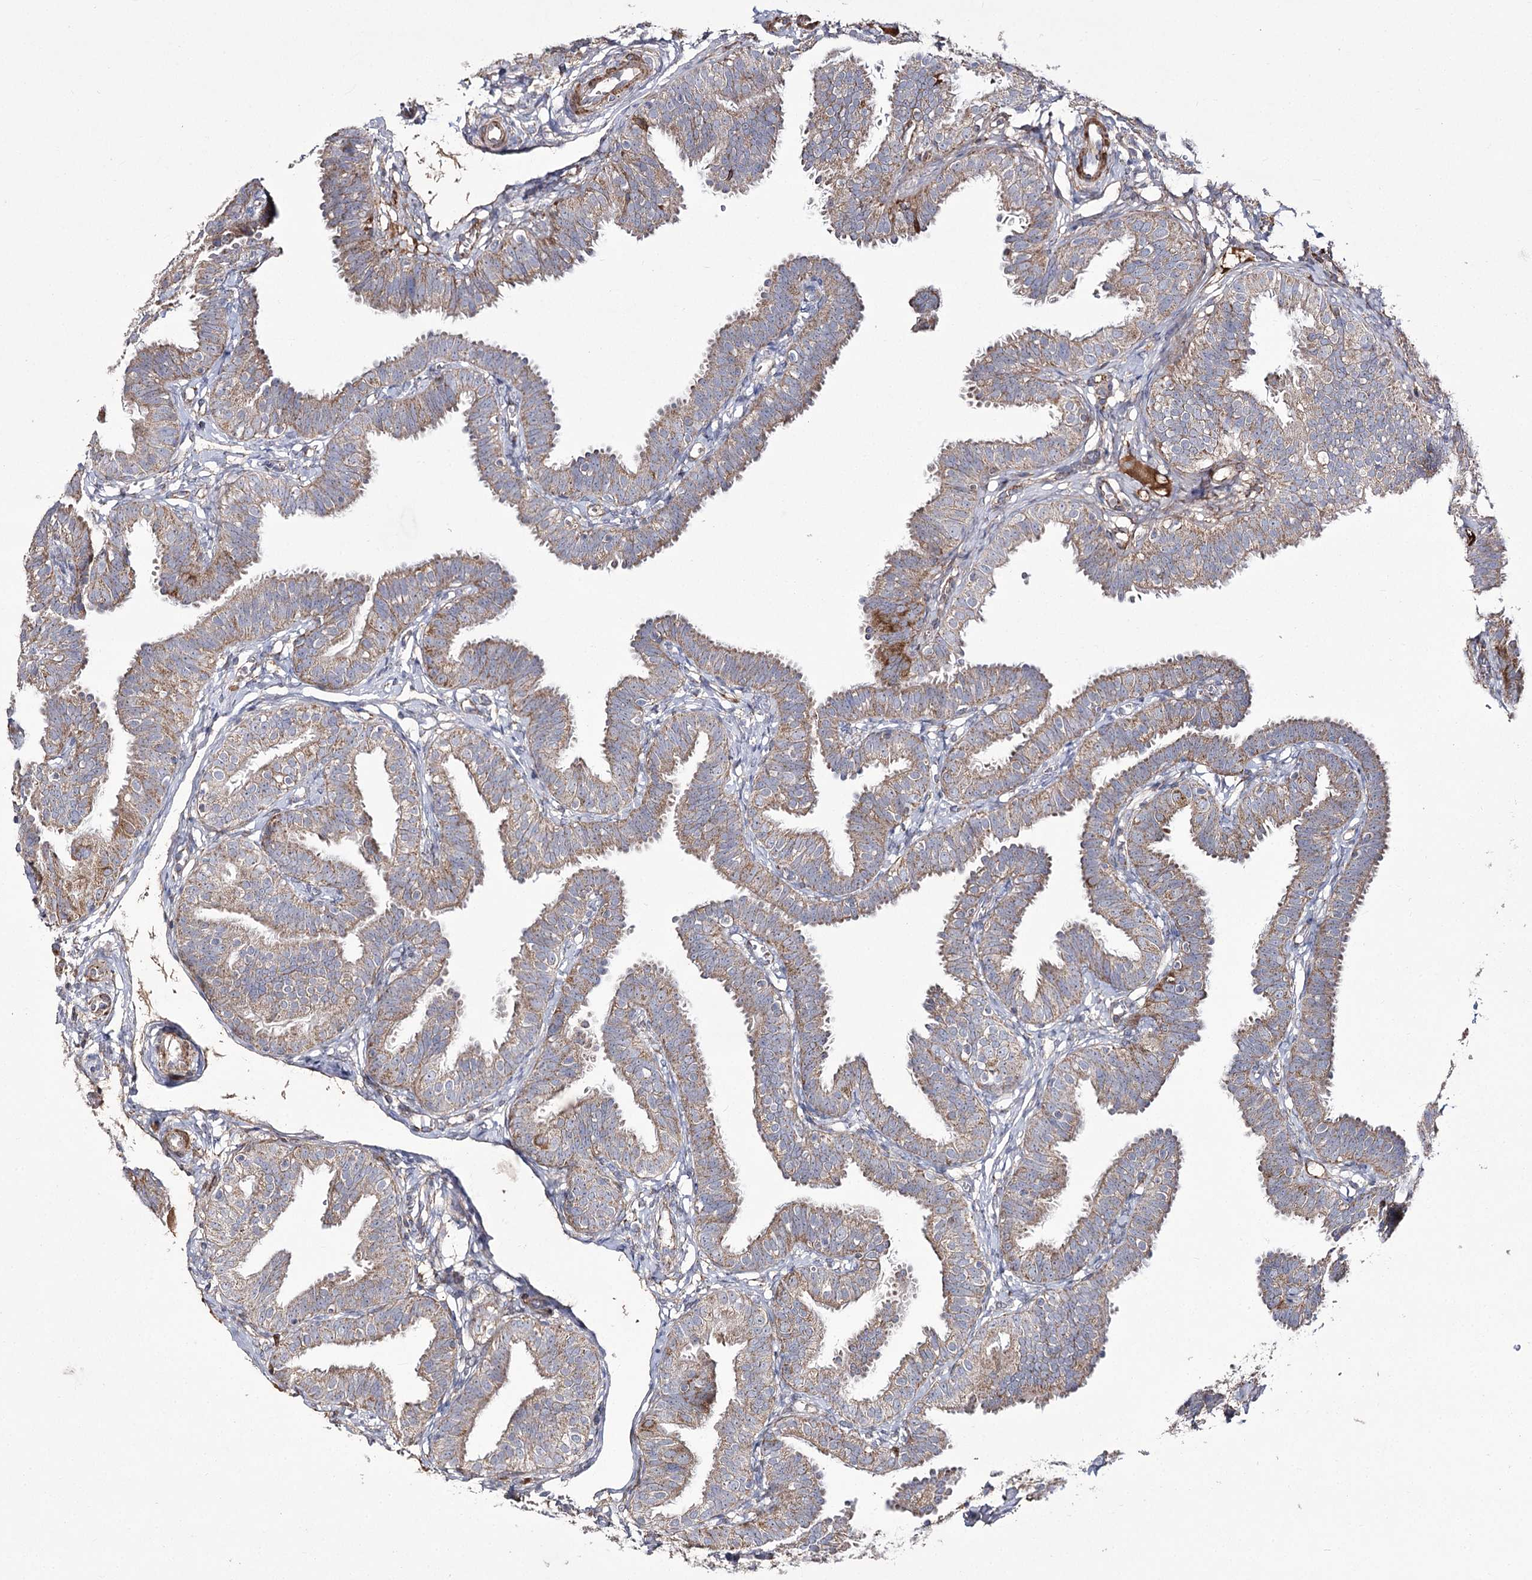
{"staining": {"intensity": "moderate", "quantity": ">75%", "location": "cytoplasmic/membranous"}, "tissue": "fallopian tube", "cell_type": "Glandular cells", "image_type": "normal", "snomed": [{"axis": "morphology", "description": "Normal tissue, NOS"}, {"axis": "topography", "description": "Fallopian tube"}], "caption": "IHC micrograph of unremarkable human fallopian tube stained for a protein (brown), which exhibits medium levels of moderate cytoplasmic/membranous staining in about >75% of glandular cells.", "gene": "NADK2", "patient": {"sex": "female", "age": 35}}